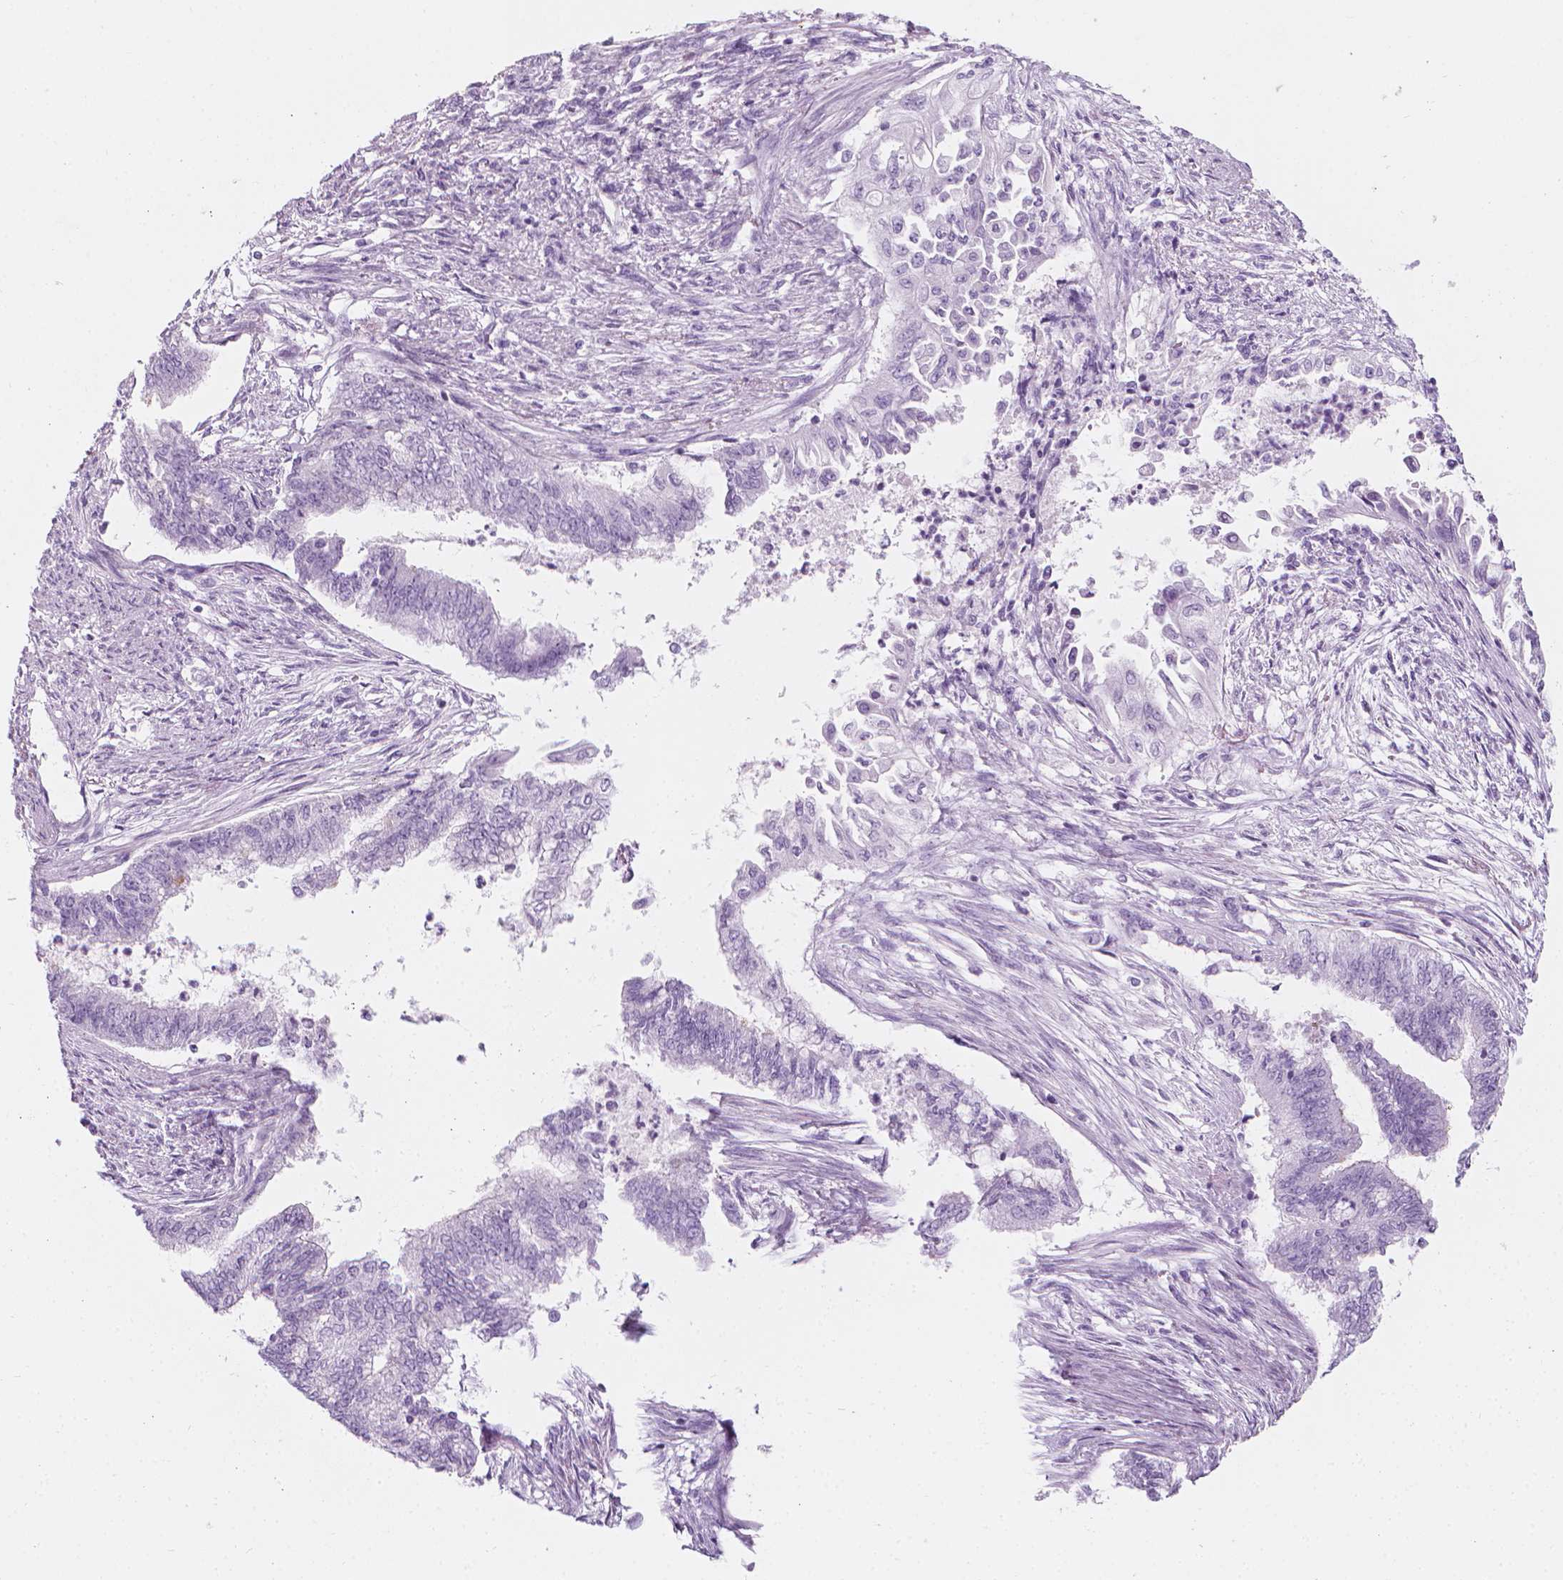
{"staining": {"intensity": "negative", "quantity": "none", "location": "none"}, "tissue": "endometrial cancer", "cell_type": "Tumor cells", "image_type": "cancer", "snomed": [{"axis": "morphology", "description": "Adenocarcinoma, NOS"}, {"axis": "topography", "description": "Endometrium"}], "caption": "The histopathology image demonstrates no staining of tumor cells in endometrial cancer. (Immunohistochemistry (ihc), brightfield microscopy, high magnification).", "gene": "SCG3", "patient": {"sex": "female", "age": 65}}